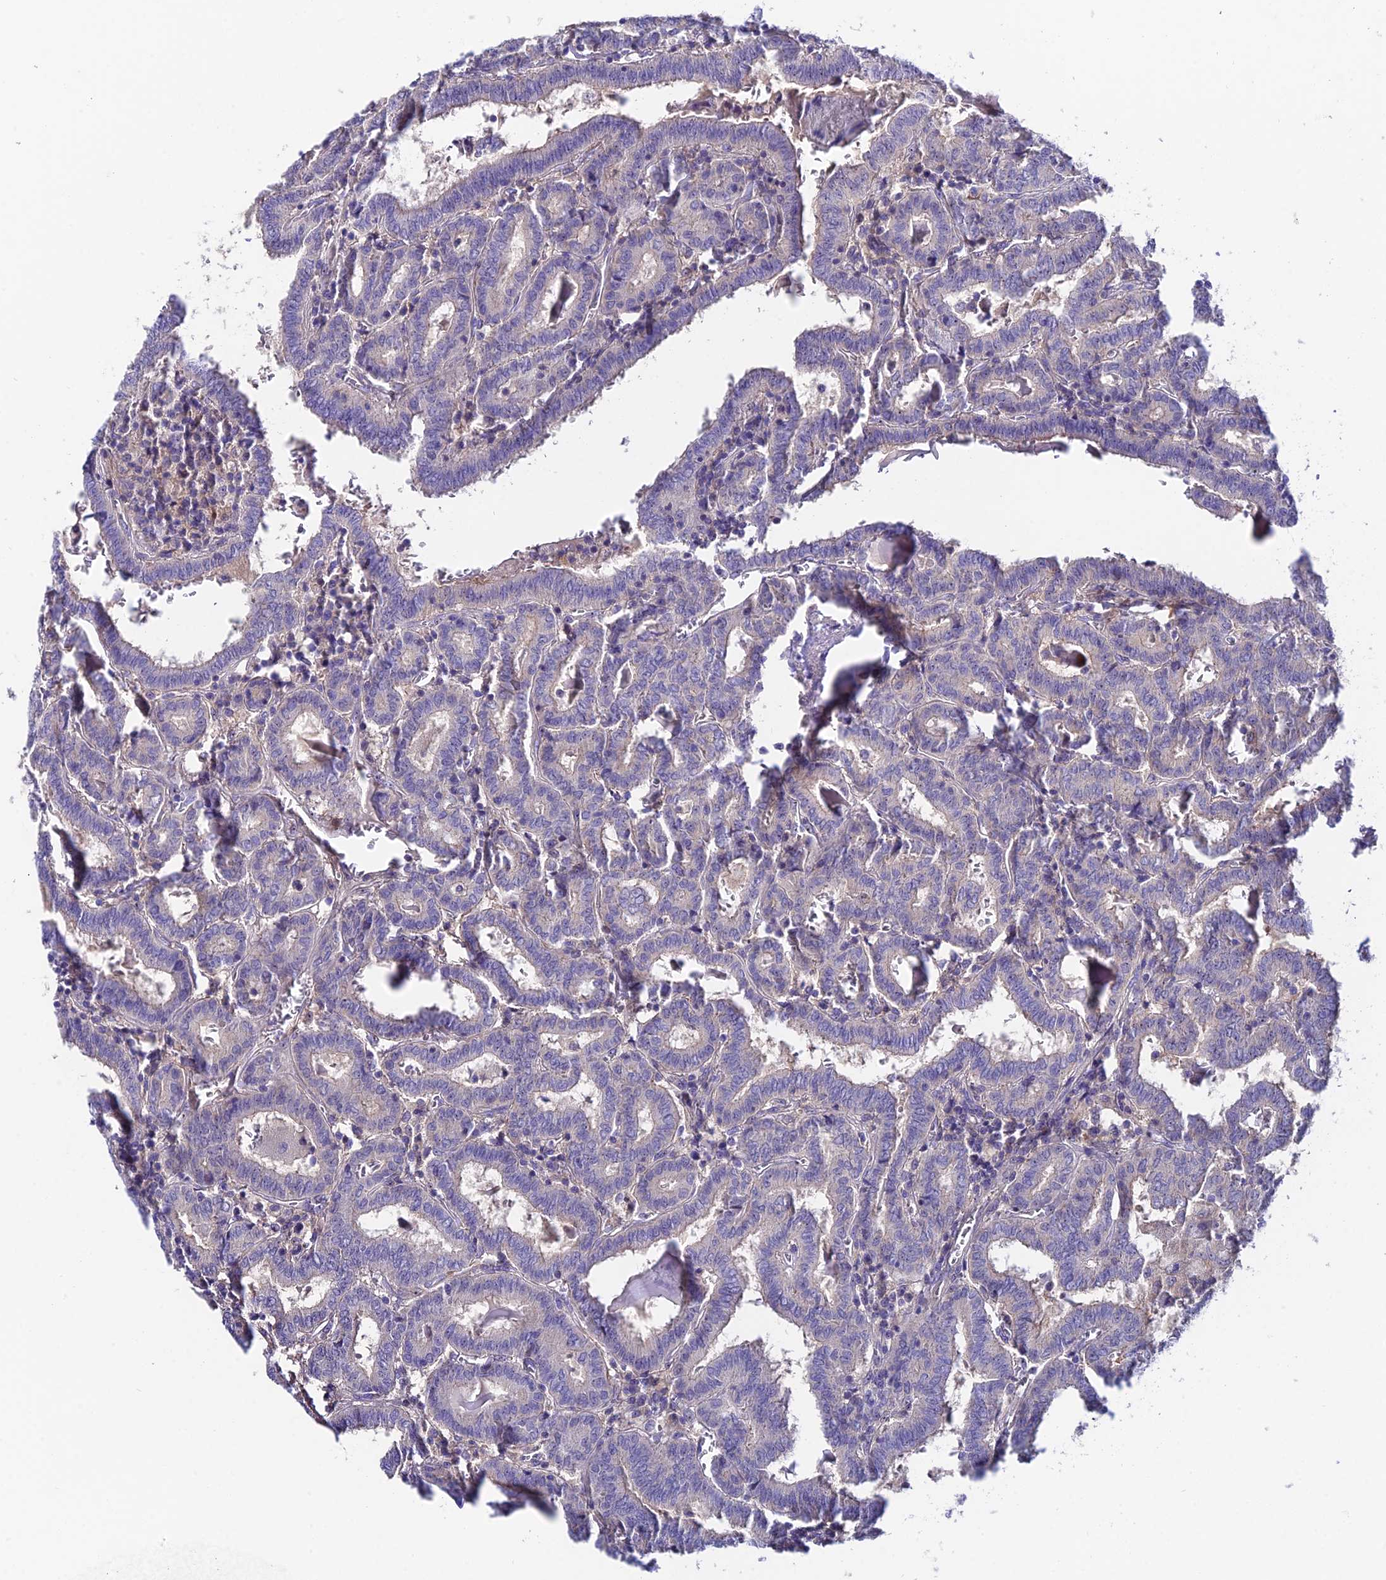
{"staining": {"intensity": "negative", "quantity": "none", "location": "none"}, "tissue": "thyroid cancer", "cell_type": "Tumor cells", "image_type": "cancer", "snomed": [{"axis": "morphology", "description": "Papillary adenocarcinoma, NOS"}, {"axis": "topography", "description": "Thyroid gland"}], "caption": "DAB immunohistochemical staining of papillary adenocarcinoma (thyroid) displays no significant staining in tumor cells.", "gene": "DUSP29", "patient": {"sex": "female", "age": 72}}